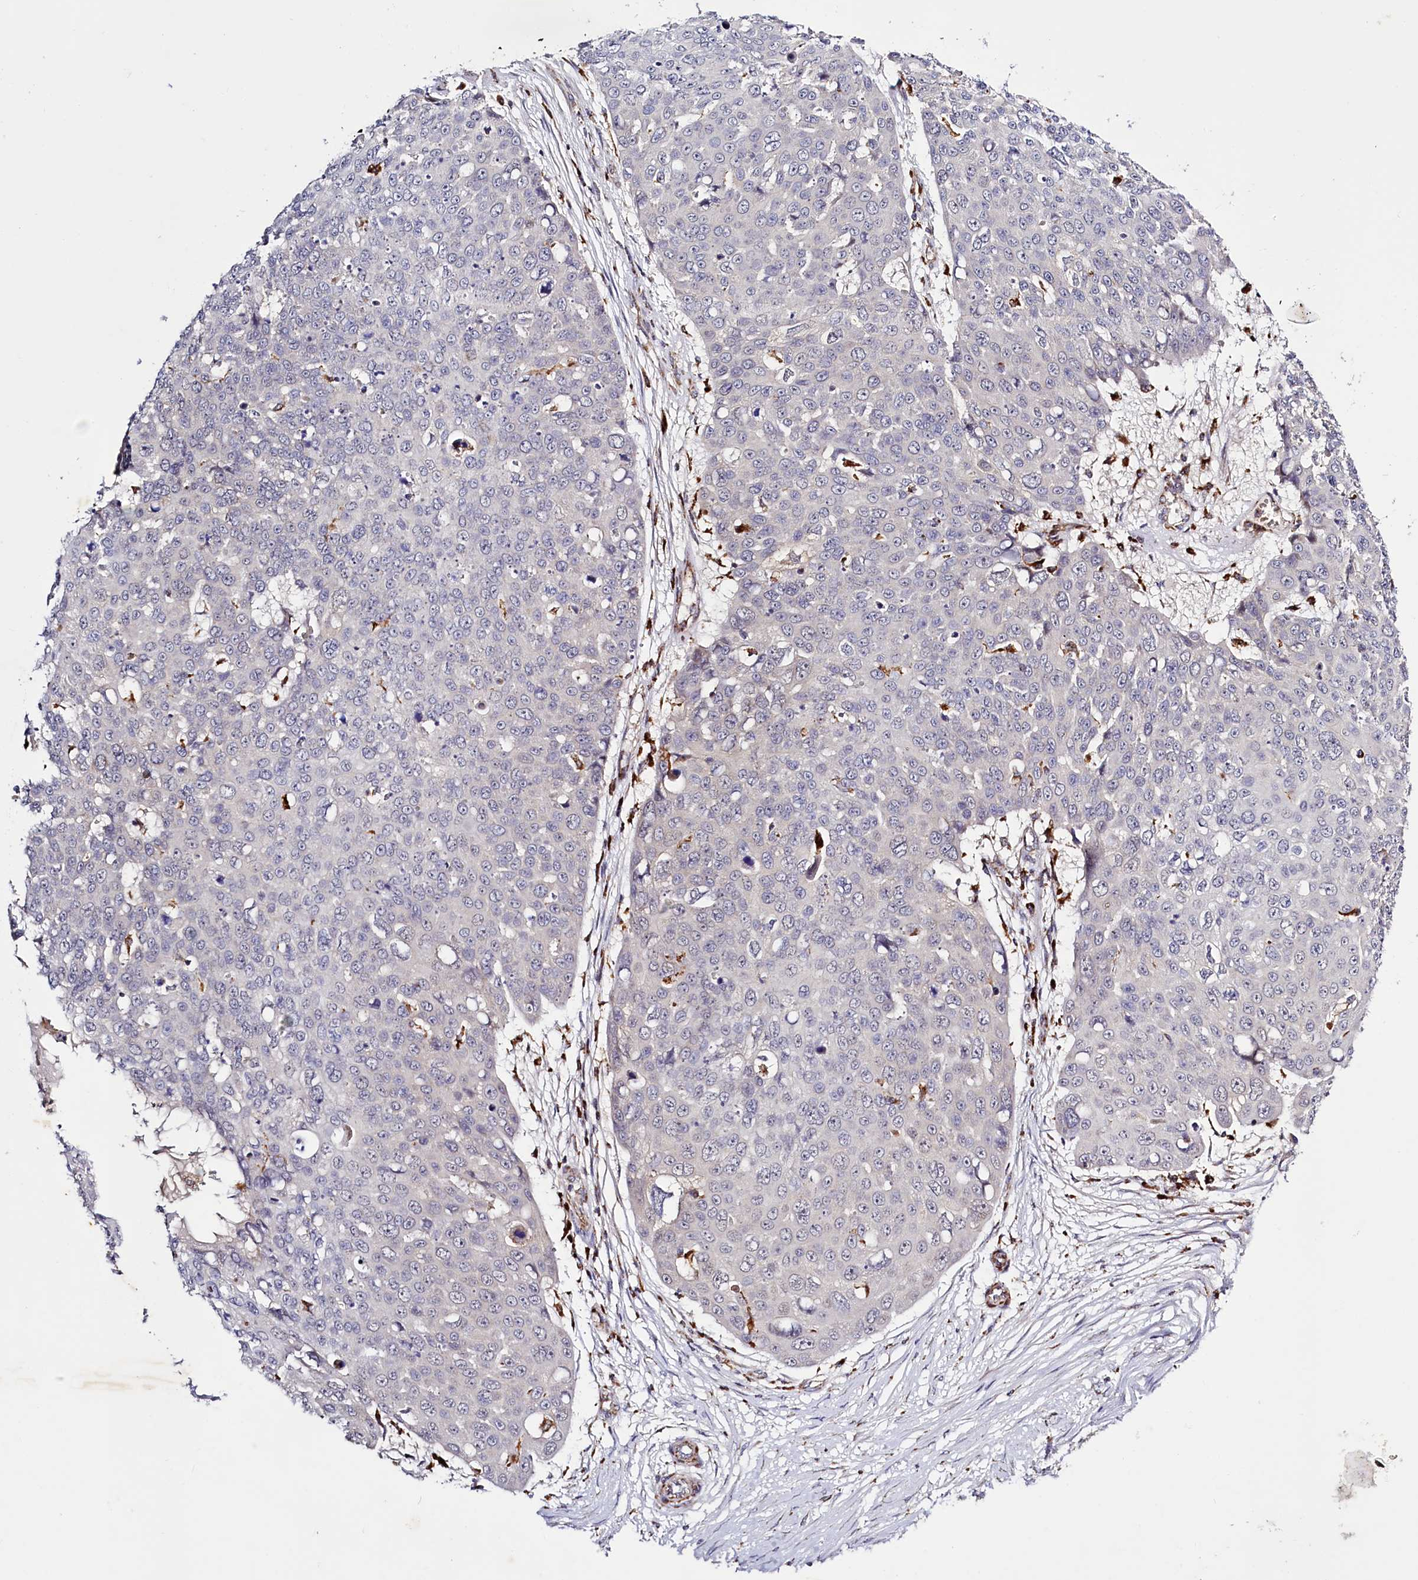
{"staining": {"intensity": "negative", "quantity": "none", "location": "none"}, "tissue": "skin cancer", "cell_type": "Tumor cells", "image_type": "cancer", "snomed": [{"axis": "morphology", "description": "Squamous cell carcinoma, NOS"}, {"axis": "topography", "description": "Skin"}], "caption": "The image exhibits no staining of tumor cells in skin cancer.", "gene": "DYNC2H1", "patient": {"sex": "male", "age": 71}}